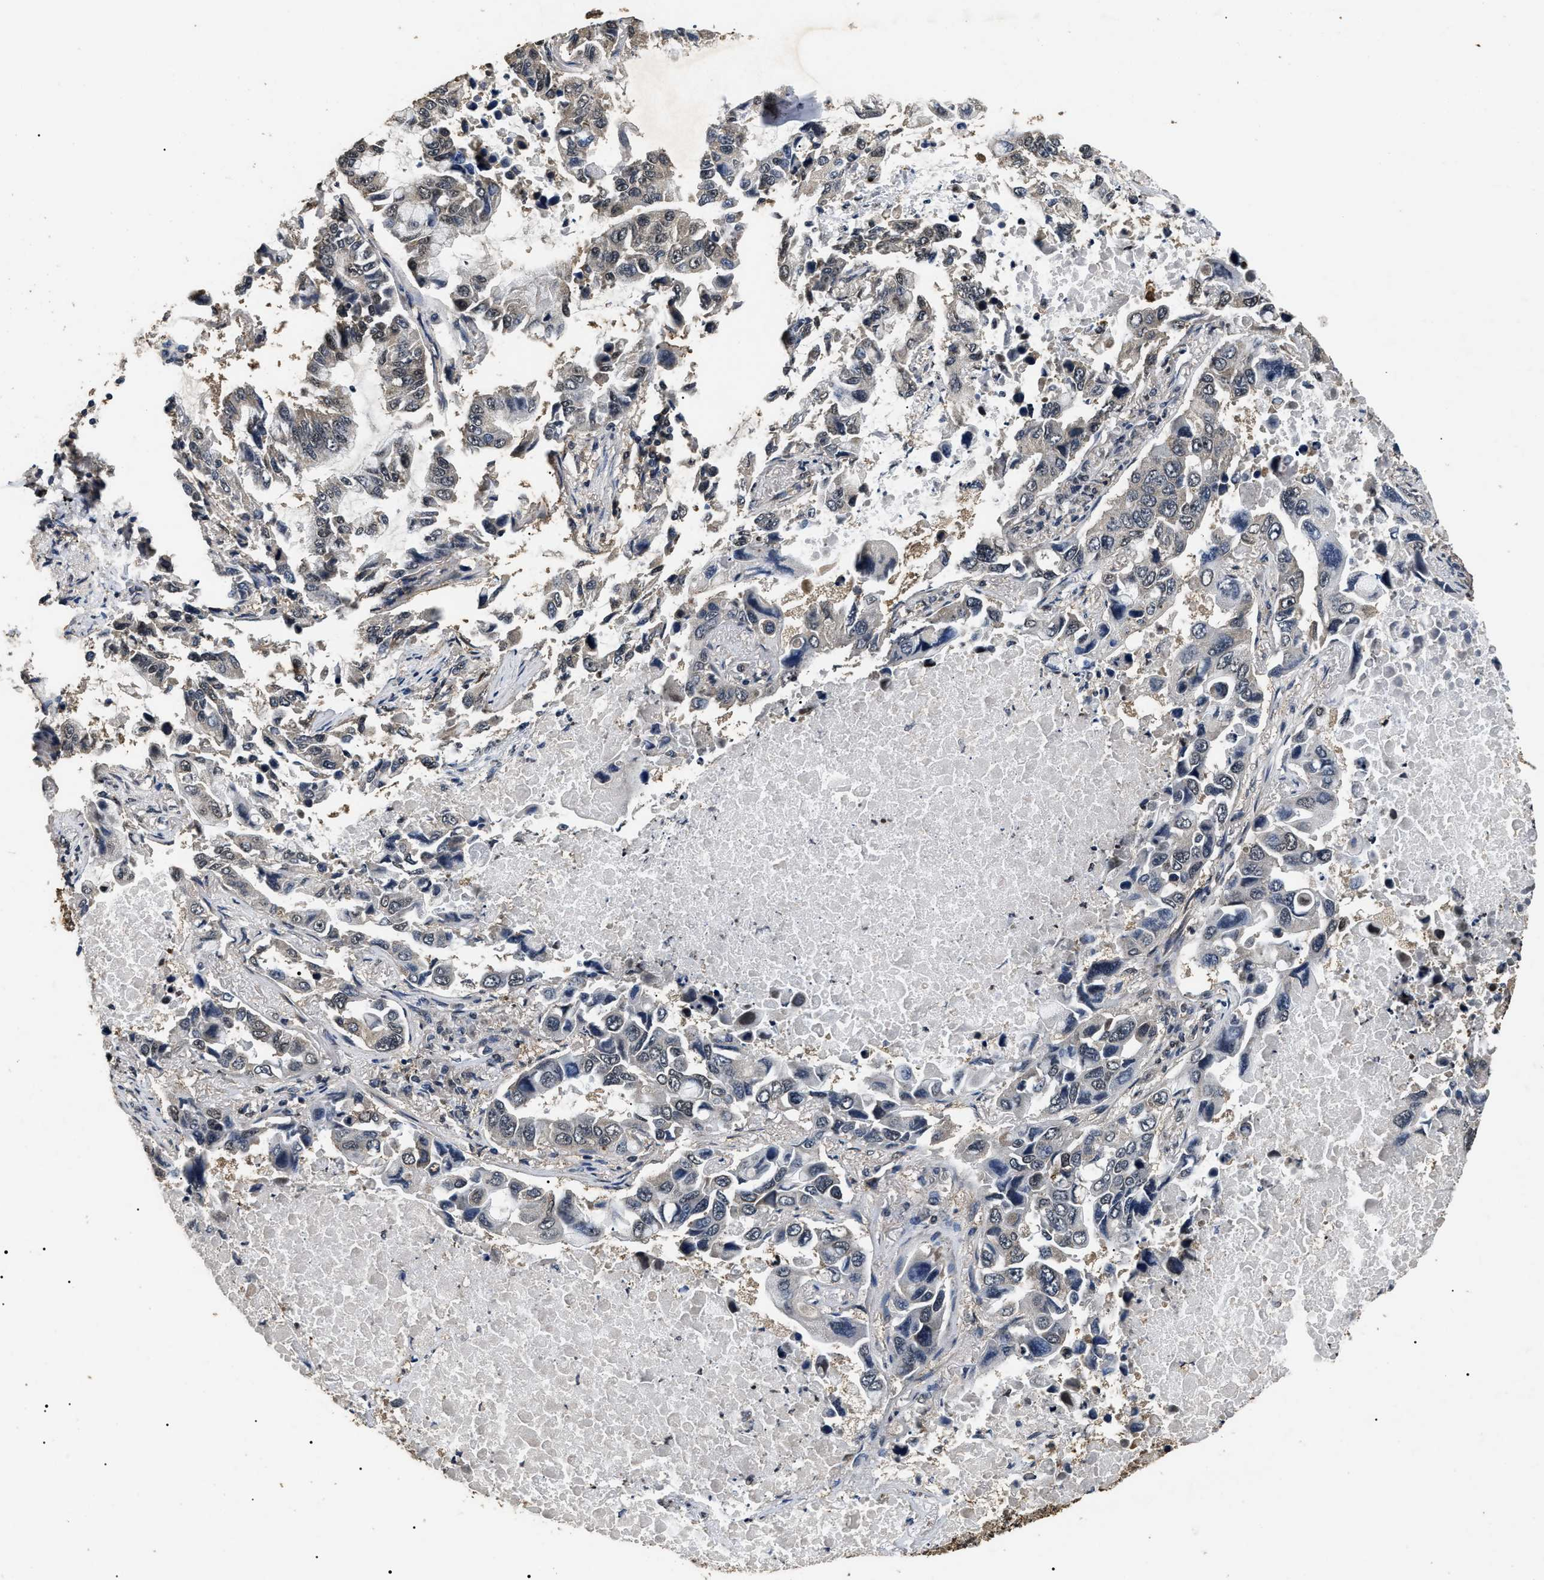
{"staining": {"intensity": "negative", "quantity": "none", "location": "none"}, "tissue": "lung cancer", "cell_type": "Tumor cells", "image_type": "cancer", "snomed": [{"axis": "morphology", "description": "Adenocarcinoma, NOS"}, {"axis": "topography", "description": "Lung"}], "caption": "DAB immunohistochemical staining of human lung cancer shows no significant positivity in tumor cells.", "gene": "ANP32E", "patient": {"sex": "male", "age": 64}}